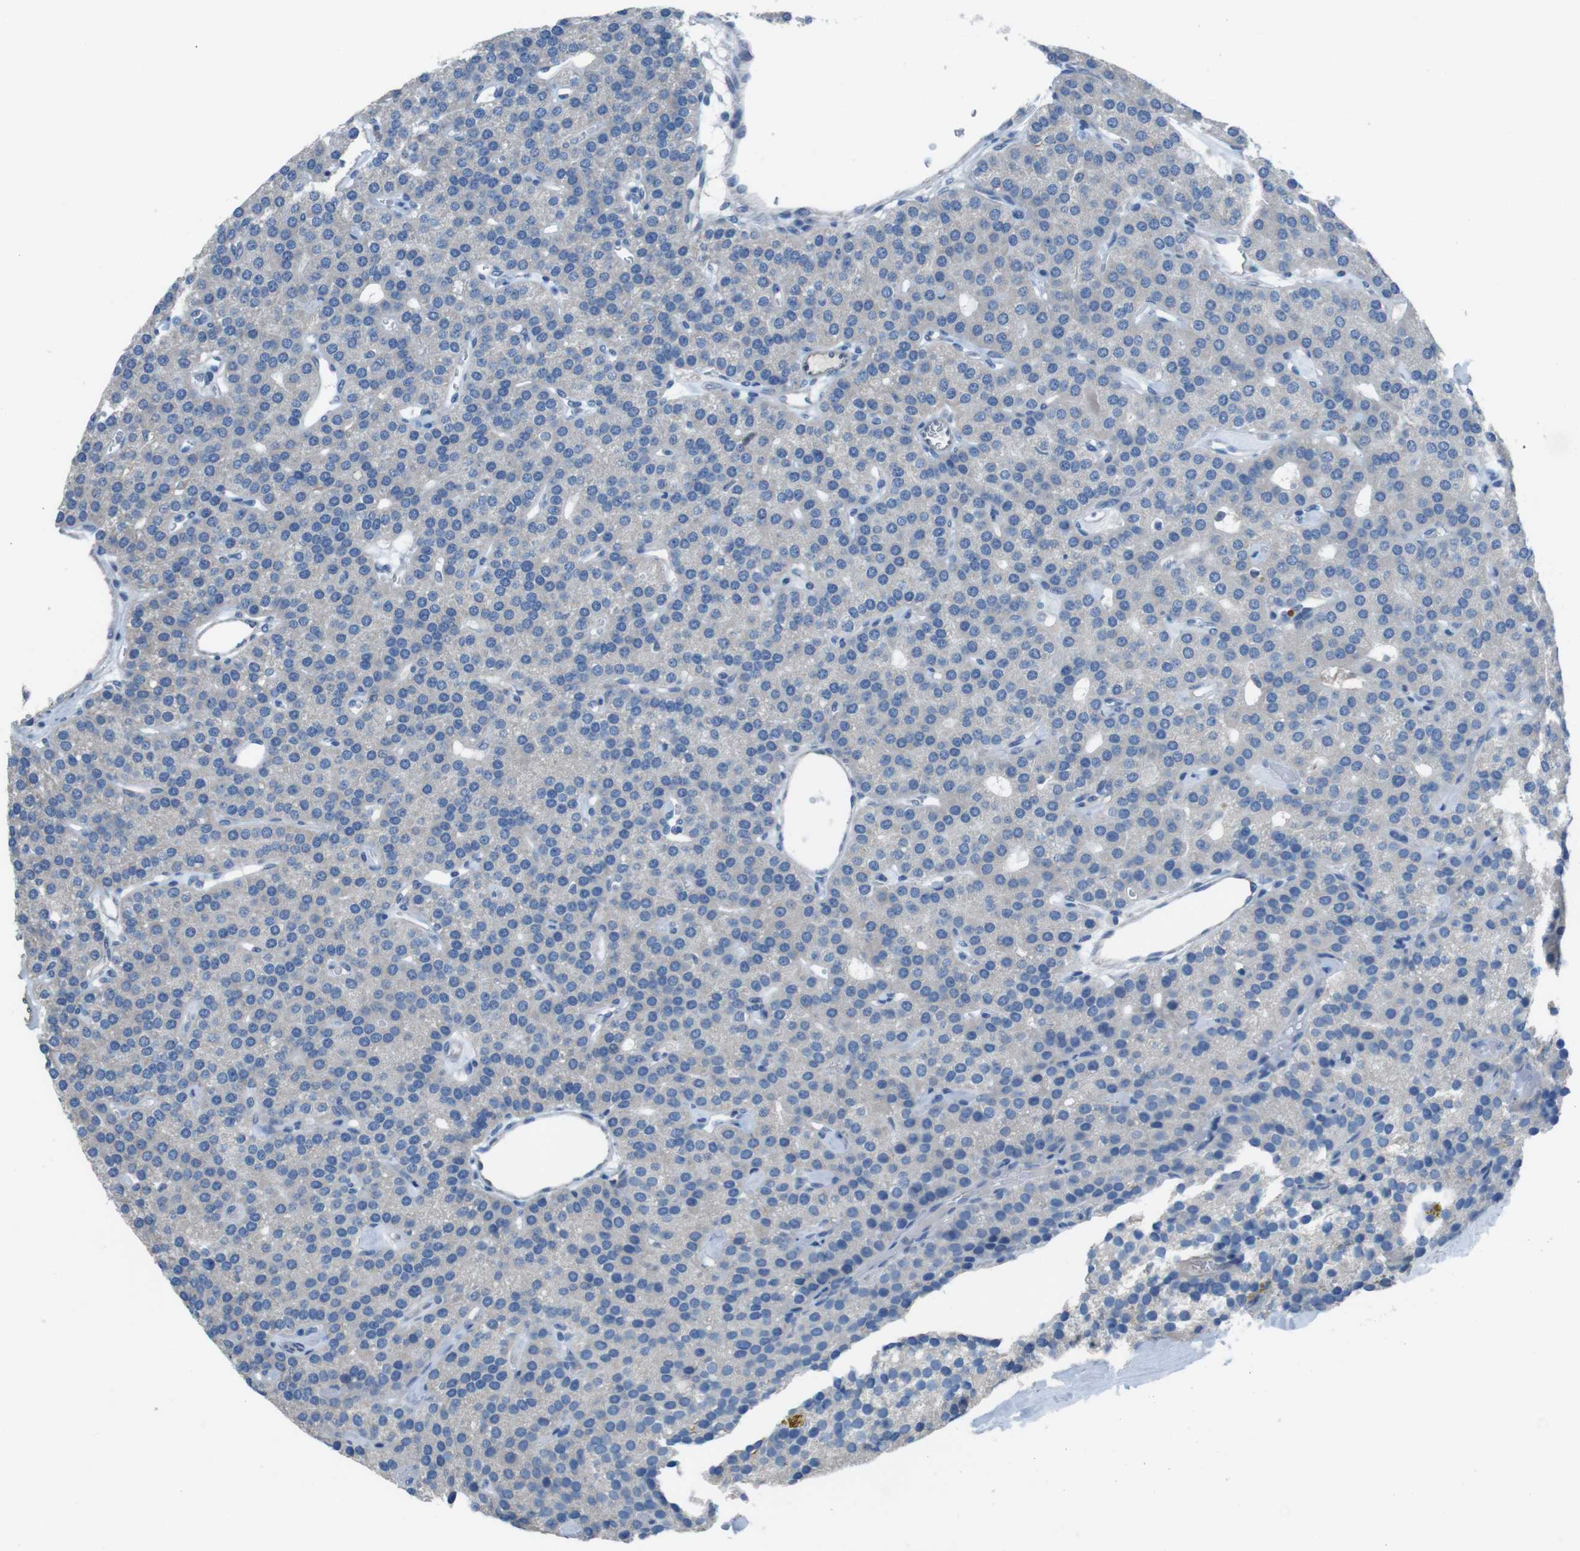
{"staining": {"intensity": "weak", "quantity": "25%-75%", "location": "cytoplasmic/membranous"}, "tissue": "parathyroid gland", "cell_type": "Glandular cells", "image_type": "normal", "snomed": [{"axis": "morphology", "description": "Normal tissue, NOS"}, {"axis": "morphology", "description": "Adenoma, NOS"}, {"axis": "topography", "description": "Parathyroid gland"}], "caption": "Brown immunohistochemical staining in normal parathyroid gland exhibits weak cytoplasmic/membranous expression in approximately 25%-75% of glandular cells. (DAB = brown stain, brightfield microscopy at high magnification).", "gene": "CYP2C19", "patient": {"sex": "female", "age": 86}}